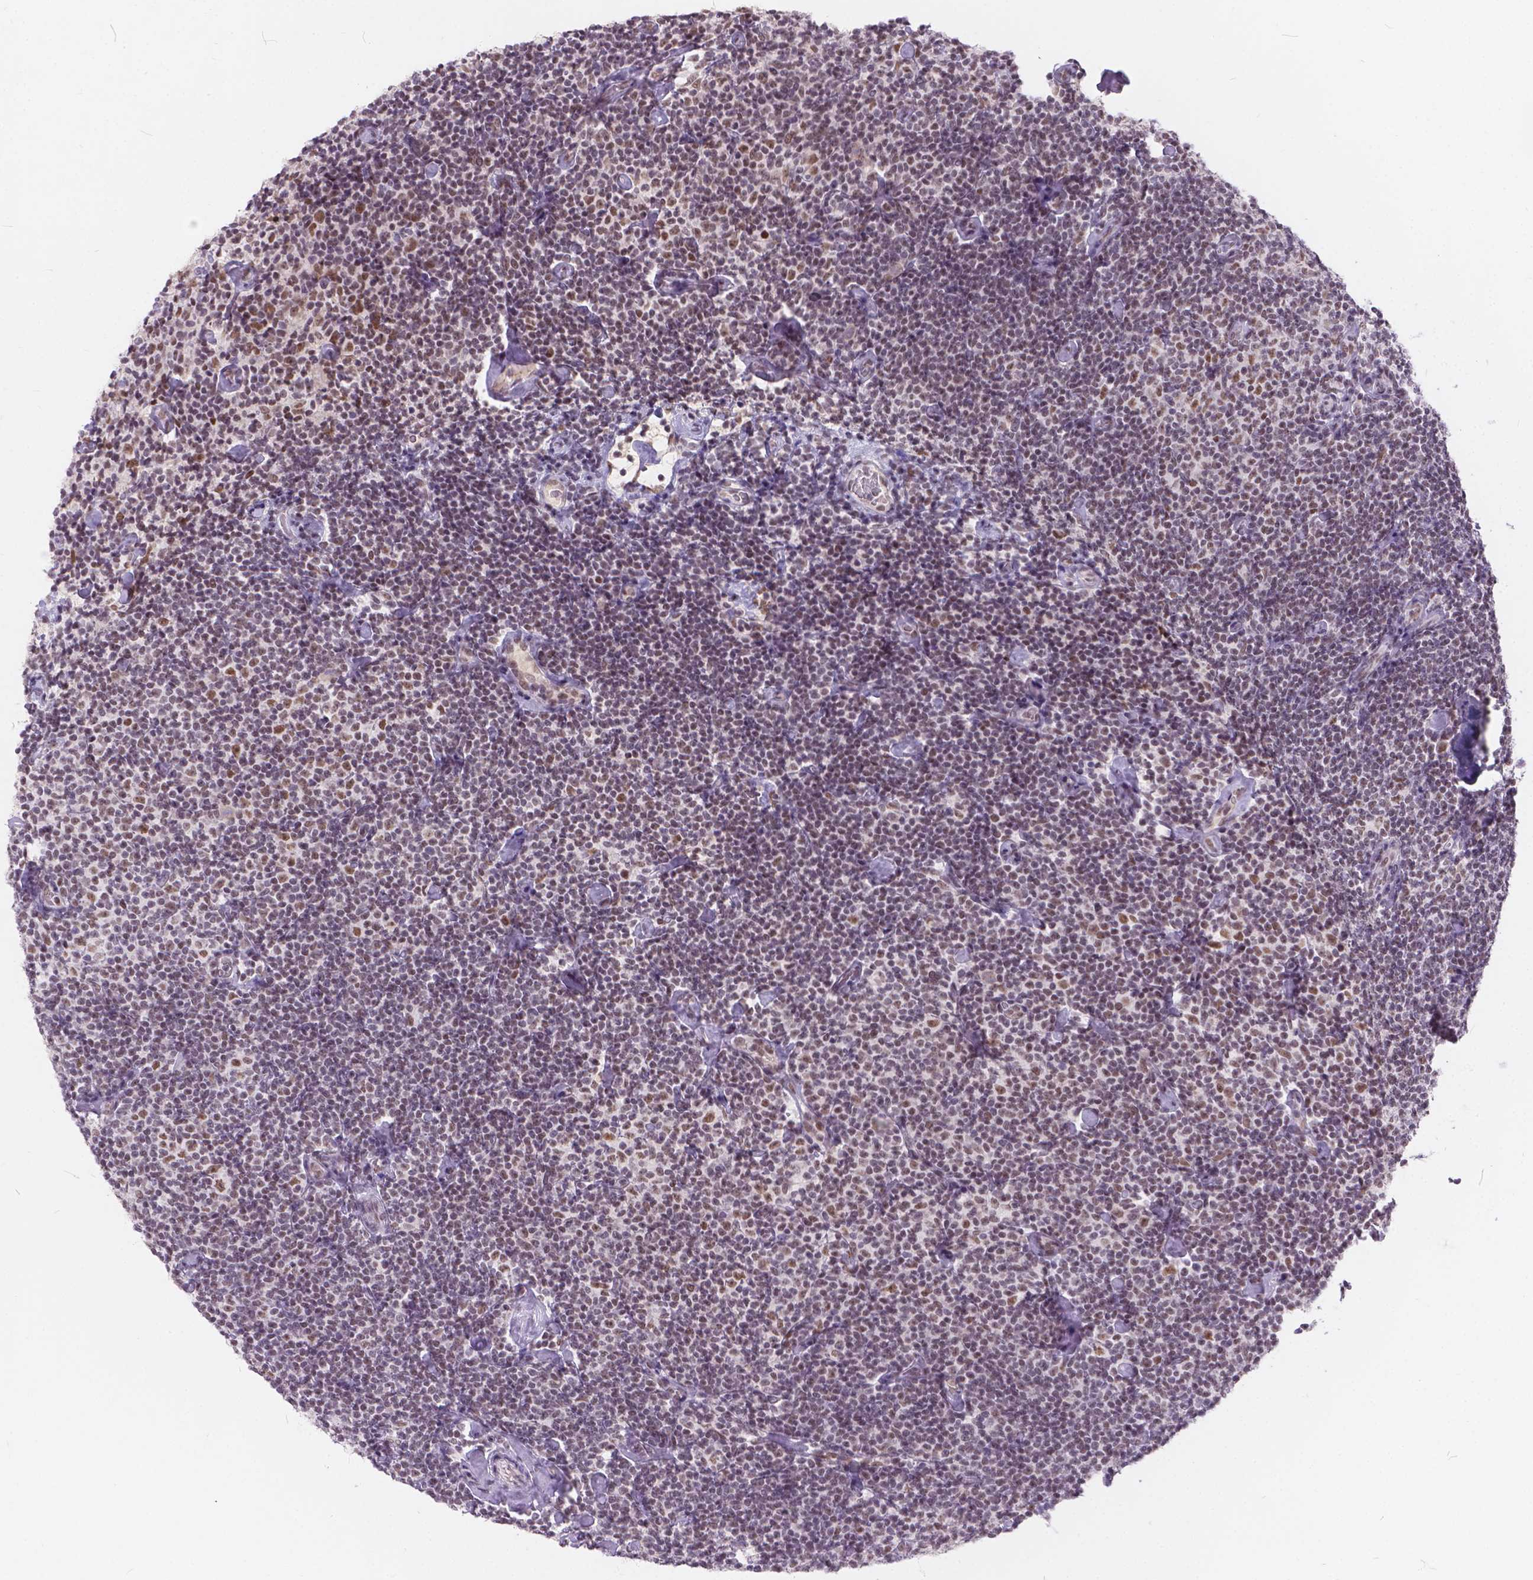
{"staining": {"intensity": "weak", "quantity": "25%-75%", "location": "nuclear"}, "tissue": "lymphoma", "cell_type": "Tumor cells", "image_type": "cancer", "snomed": [{"axis": "morphology", "description": "Malignant lymphoma, non-Hodgkin's type, Low grade"}, {"axis": "topography", "description": "Lymph node"}], "caption": "Human malignant lymphoma, non-Hodgkin's type (low-grade) stained for a protein (brown) shows weak nuclear positive staining in approximately 25%-75% of tumor cells.", "gene": "FAM53A", "patient": {"sex": "male", "age": 81}}